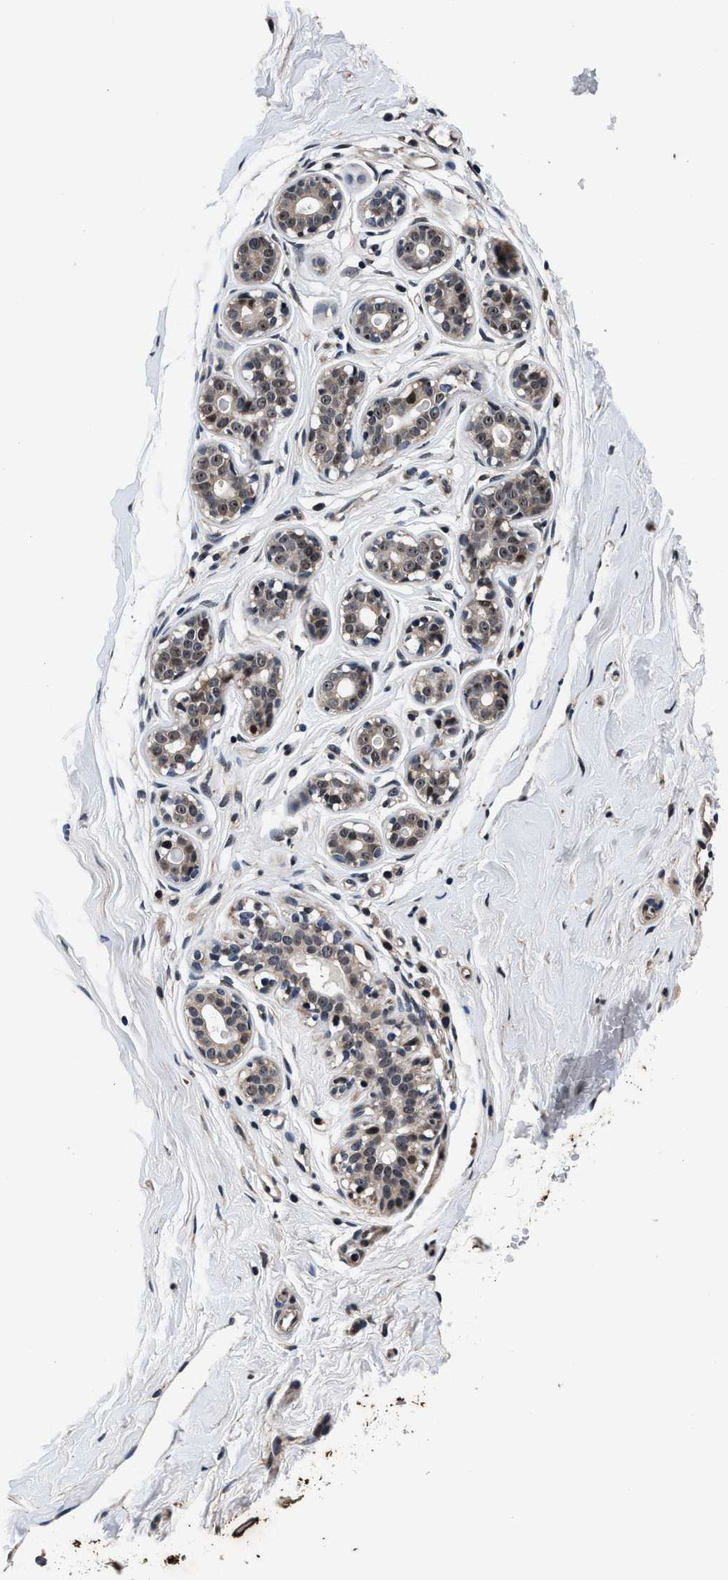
{"staining": {"intensity": "negative", "quantity": "none", "location": "none"}, "tissue": "breast", "cell_type": "Adipocytes", "image_type": "normal", "snomed": [{"axis": "morphology", "description": "Normal tissue, NOS"}, {"axis": "topography", "description": "Breast"}], "caption": "Protein analysis of benign breast displays no significant expression in adipocytes.", "gene": "USP16", "patient": {"sex": "female", "age": 23}}